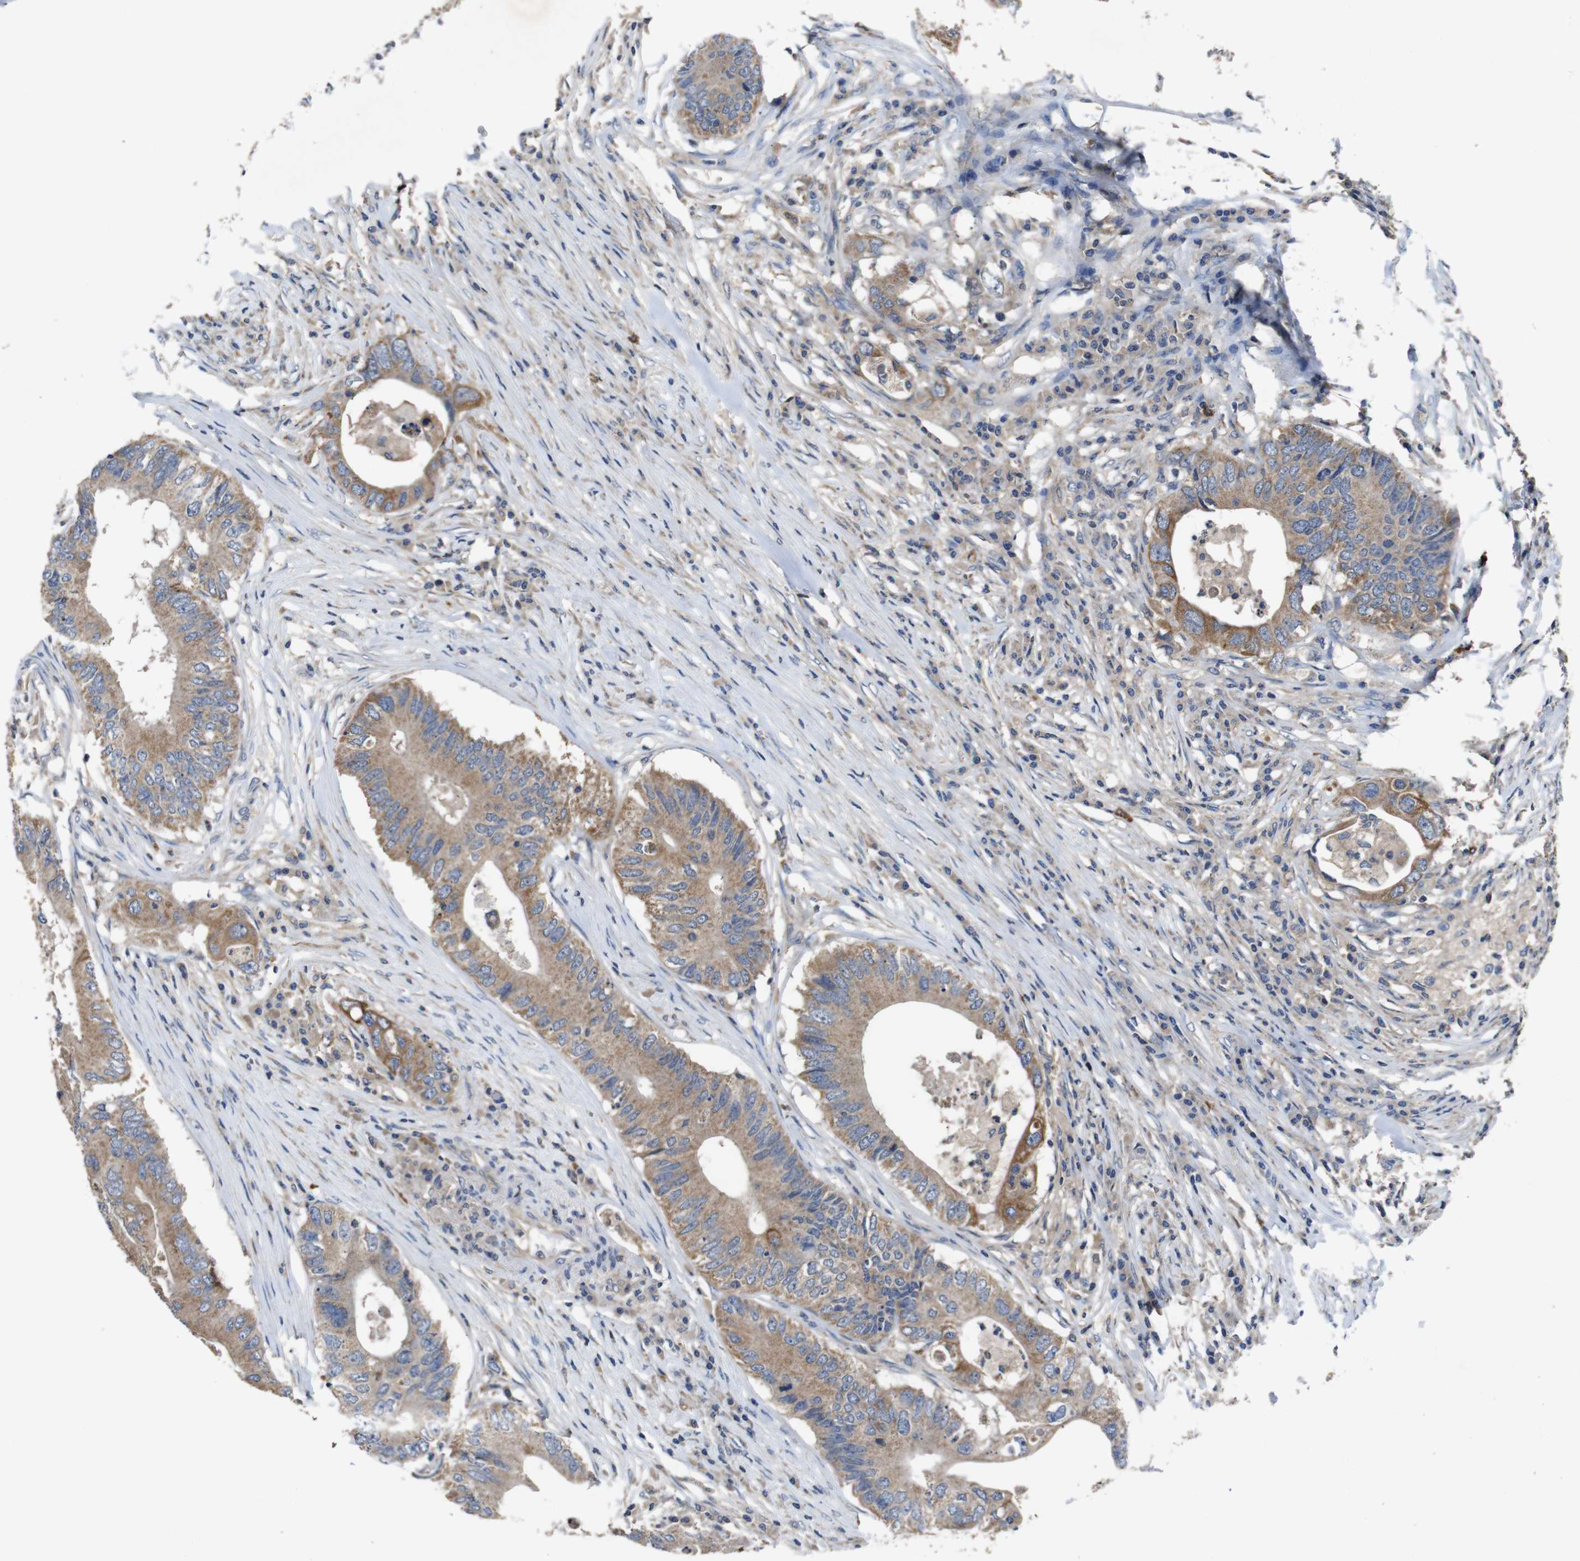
{"staining": {"intensity": "moderate", "quantity": ">75%", "location": "cytoplasmic/membranous"}, "tissue": "colorectal cancer", "cell_type": "Tumor cells", "image_type": "cancer", "snomed": [{"axis": "morphology", "description": "Adenocarcinoma, NOS"}, {"axis": "topography", "description": "Colon"}], "caption": "This is an image of immunohistochemistry (IHC) staining of colorectal cancer, which shows moderate expression in the cytoplasmic/membranous of tumor cells.", "gene": "GLIPR1", "patient": {"sex": "male", "age": 71}}